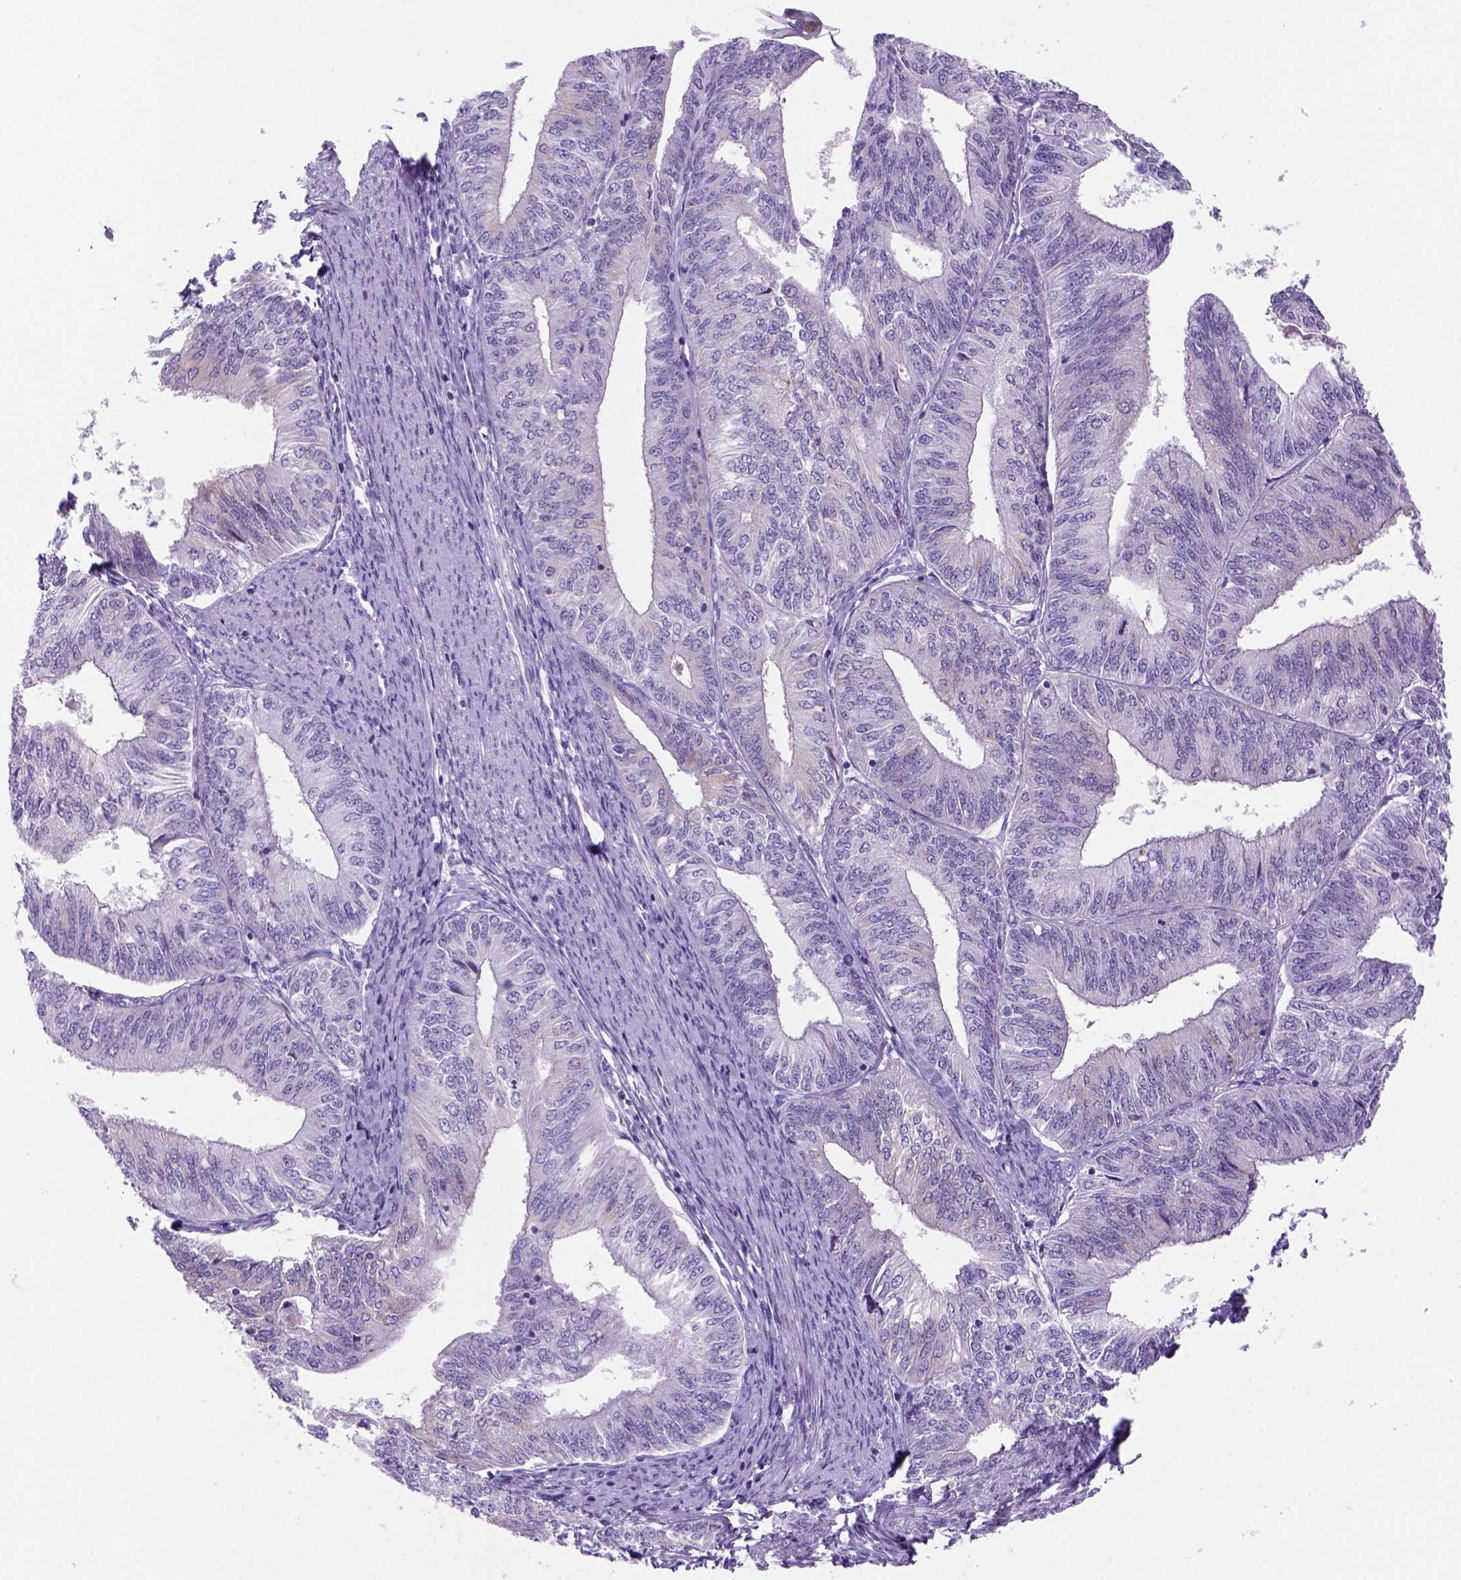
{"staining": {"intensity": "negative", "quantity": "none", "location": "none"}, "tissue": "endometrial cancer", "cell_type": "Tumor cells", "image_type": "cancer", "snomed": [{"axis": "morphology", "description": "Adenocarcinoma, NOS"}, {"axis": "topography", "description": "Endometrium"}], "caption": "Tumor cells are negative for brown protein staining in endometrial adenocarcinoma. (DAB (3,3'-diaminobenzidine) immunohistochemistry with hematoxylin counter stain).", "gene": "DNAH11", "patient": {"sex": "female", "age": 58}}